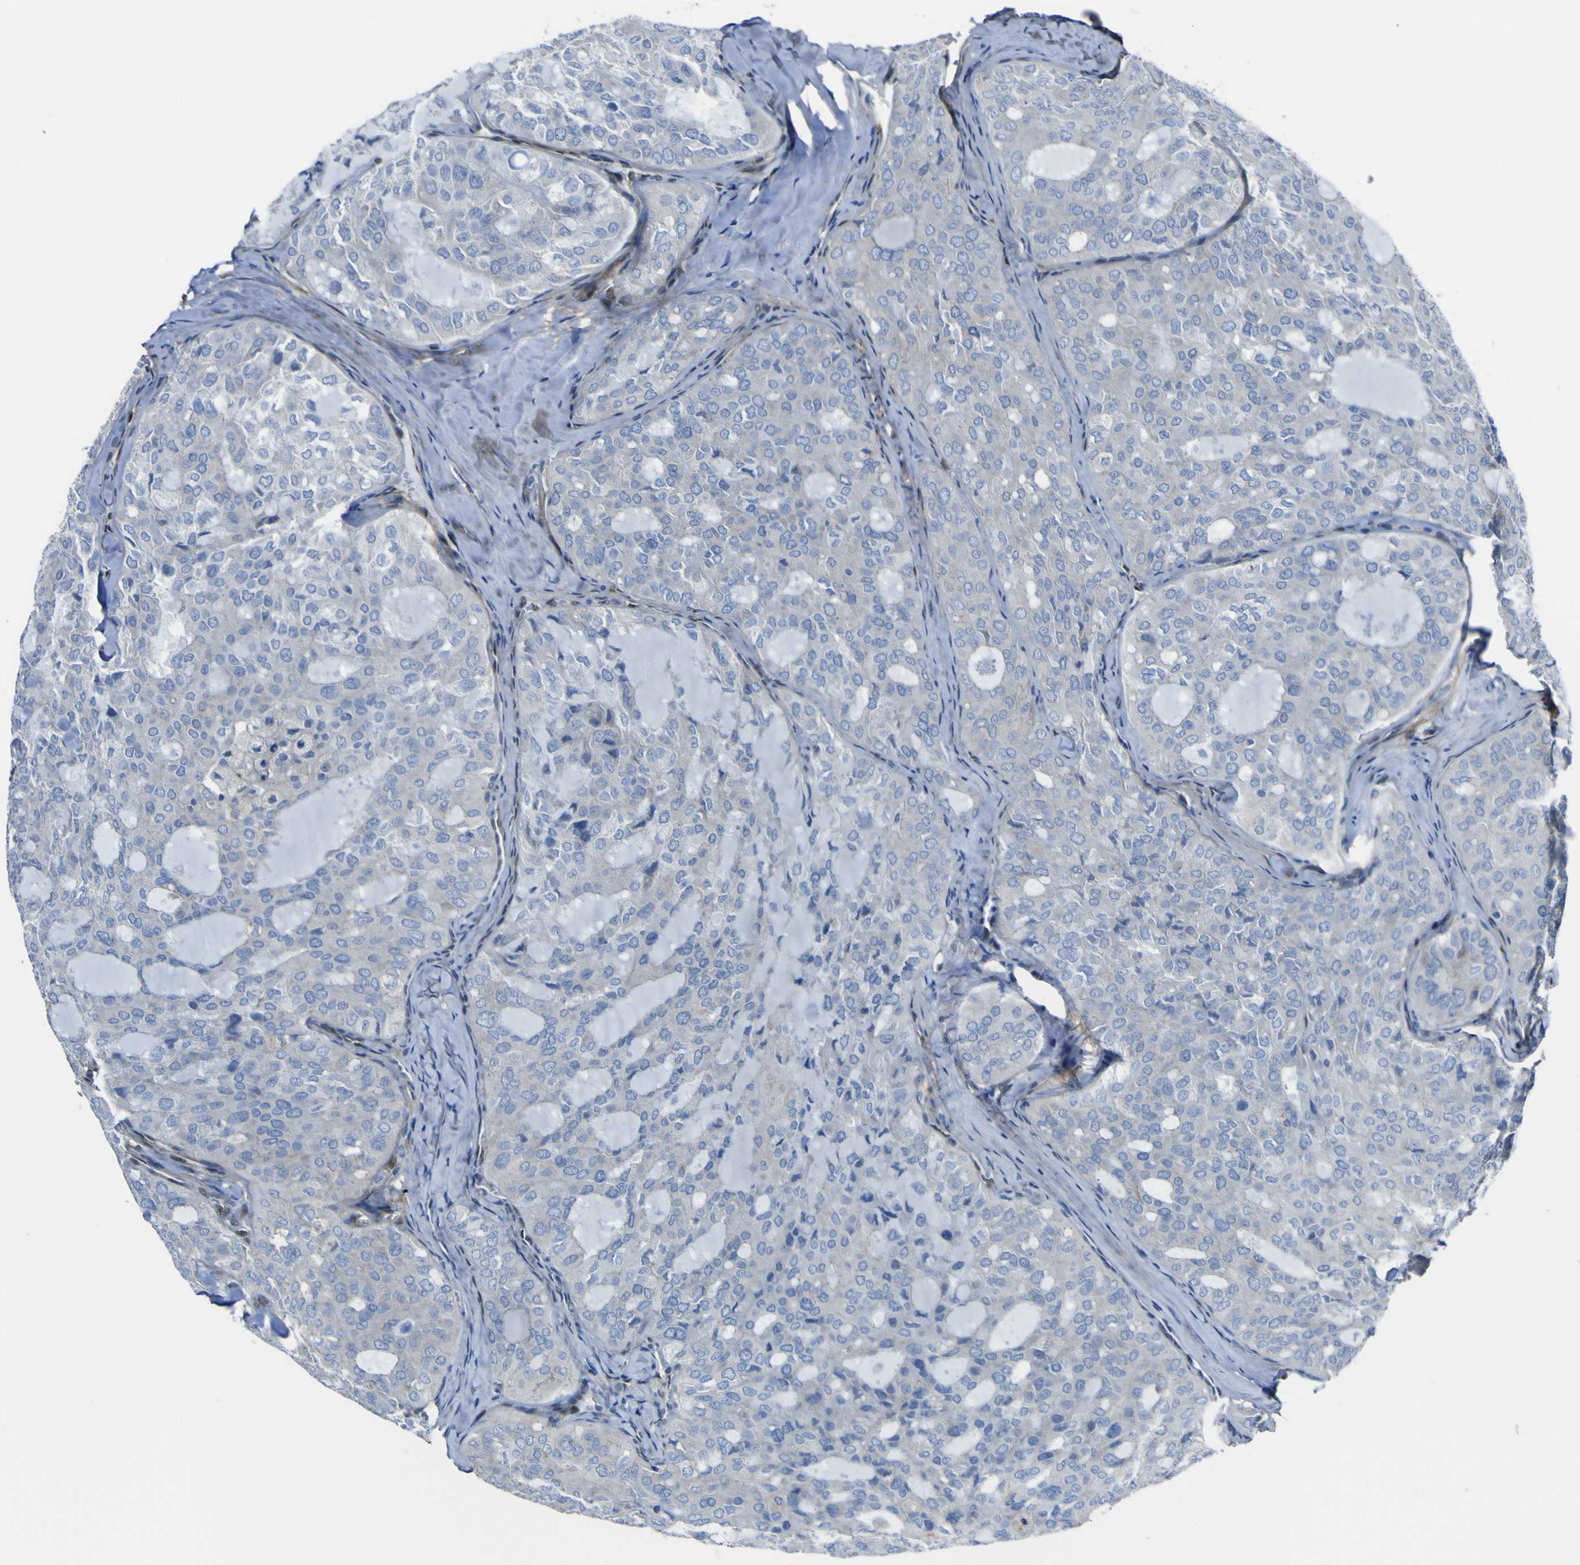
{"staining": {"intensity": "negative", "quantity": "none", "location": "none"}, "tissue": "thyroid cancer", "cell_type": "Tumor cells", "image_type": "cancer", "snomed": [{"axis": "morphology", "description": "Follicular adenoma carcinoma, NOS"}, {"axis": "topography", "description": "Thyroid gland"}], "caption": "Tumor cells are negative for protein expression in human thyroid cancer (follicular adenoma carcinoma). The staining is performed using DAB (3,3'-diaminobenzidine) brown chromogen with nuclei counter-stained in using hematoxylin.", "gene": "LRRN1", "patient": {"sex": "male", "age": 75}}